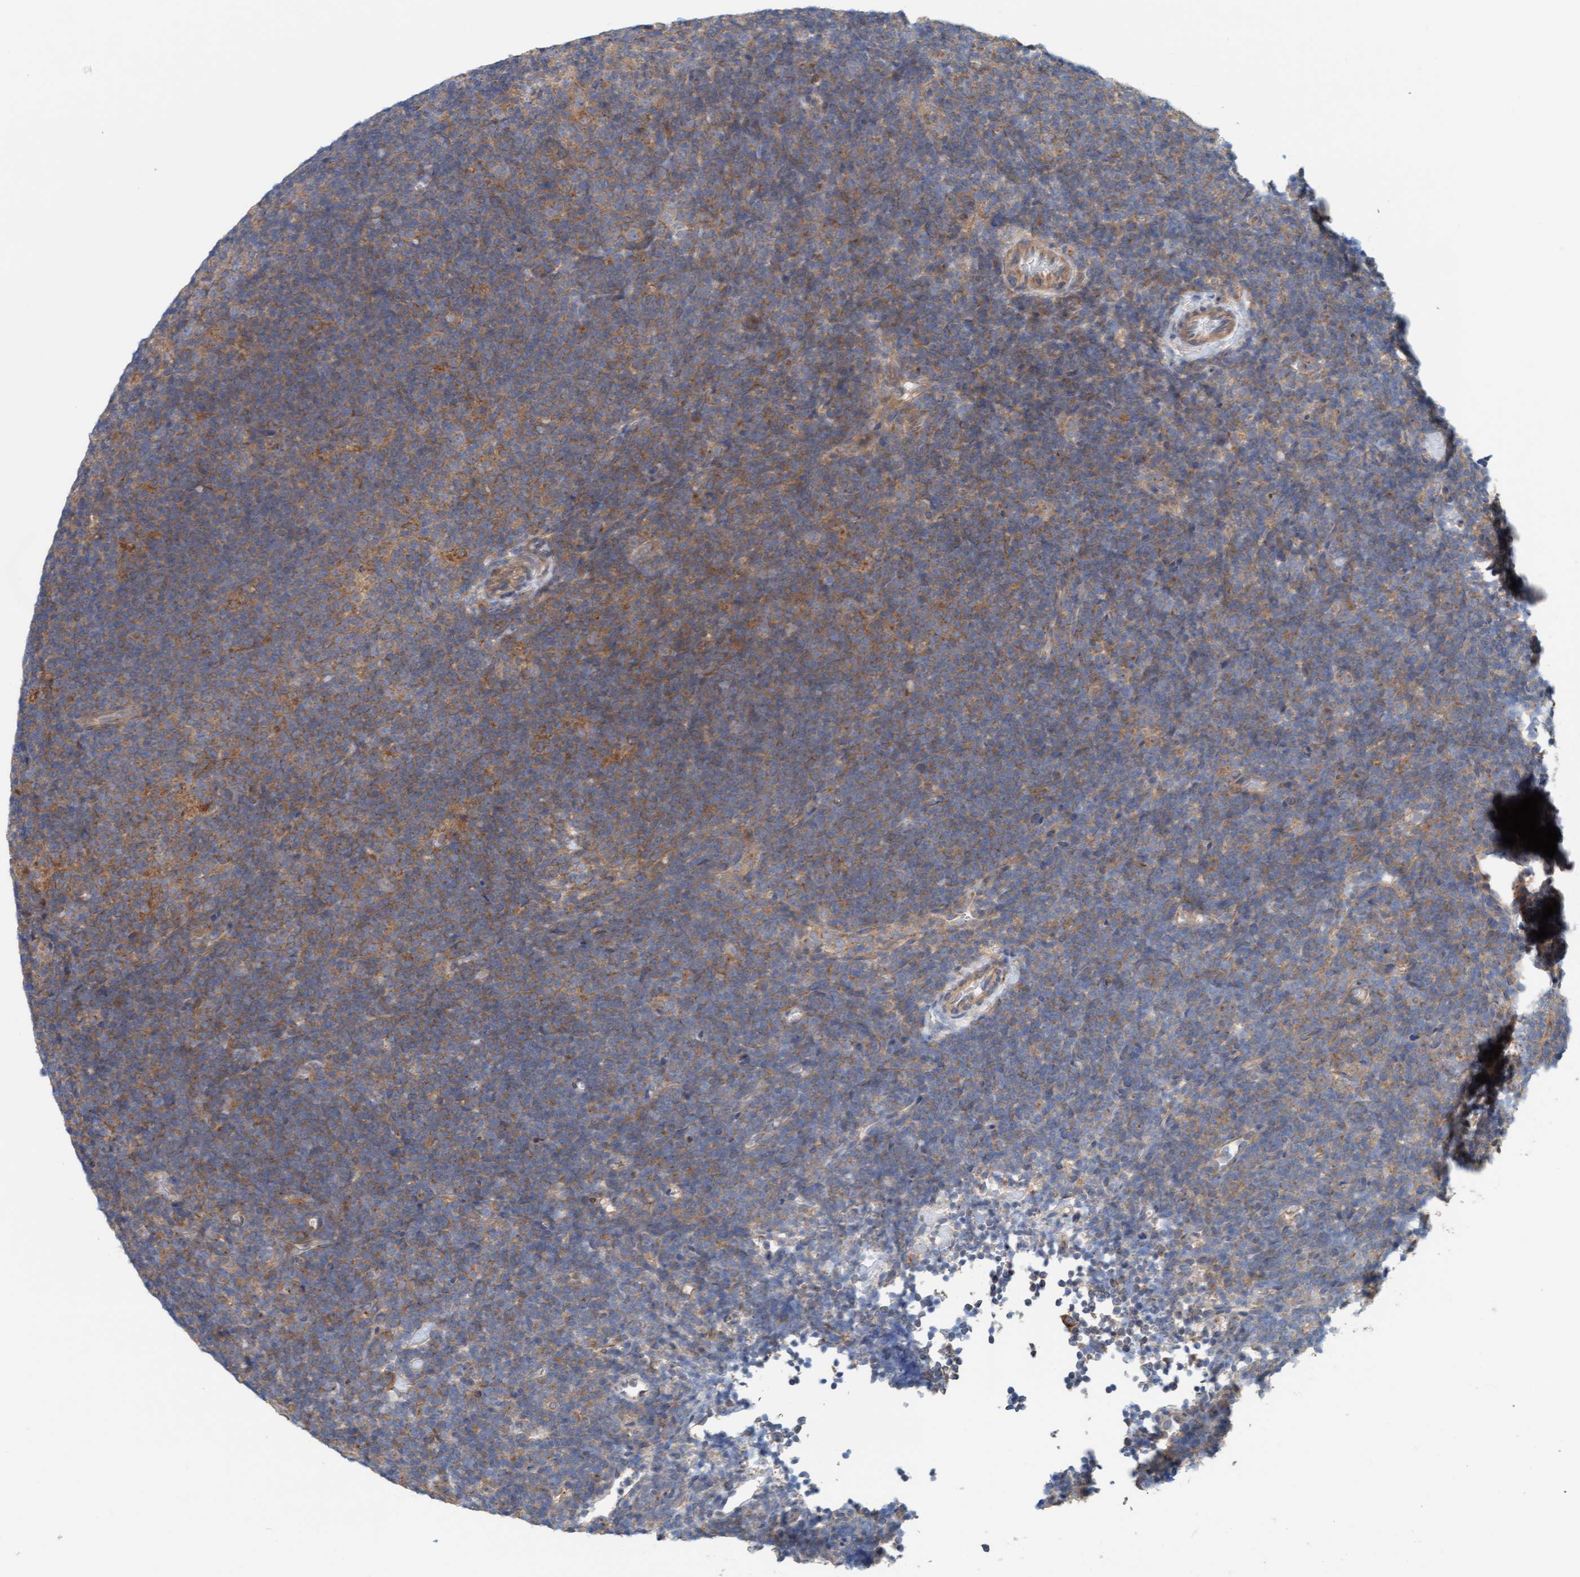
{"staining": {"intensity": "weak", "quantity": "25%-75%", "location": "cytoplasmic/membranous"}, "tissue": "lymphoma", "cell_type": "Tumor cells", "image_type": "cancer", "snomed": [{"axis": "morphology", "description": "Hodgkin's disease, NOS"}, {"axis": "topography", "description": "Lymph node"}], "caption": "Human lymphoma stained for a protein (brown) demonstrates weak cytoplasmic/membranous positive staining in about 25%-75% of tumor cells.", "gene": "UBAP1", "patient": {"sex": "female", "age": 57}}